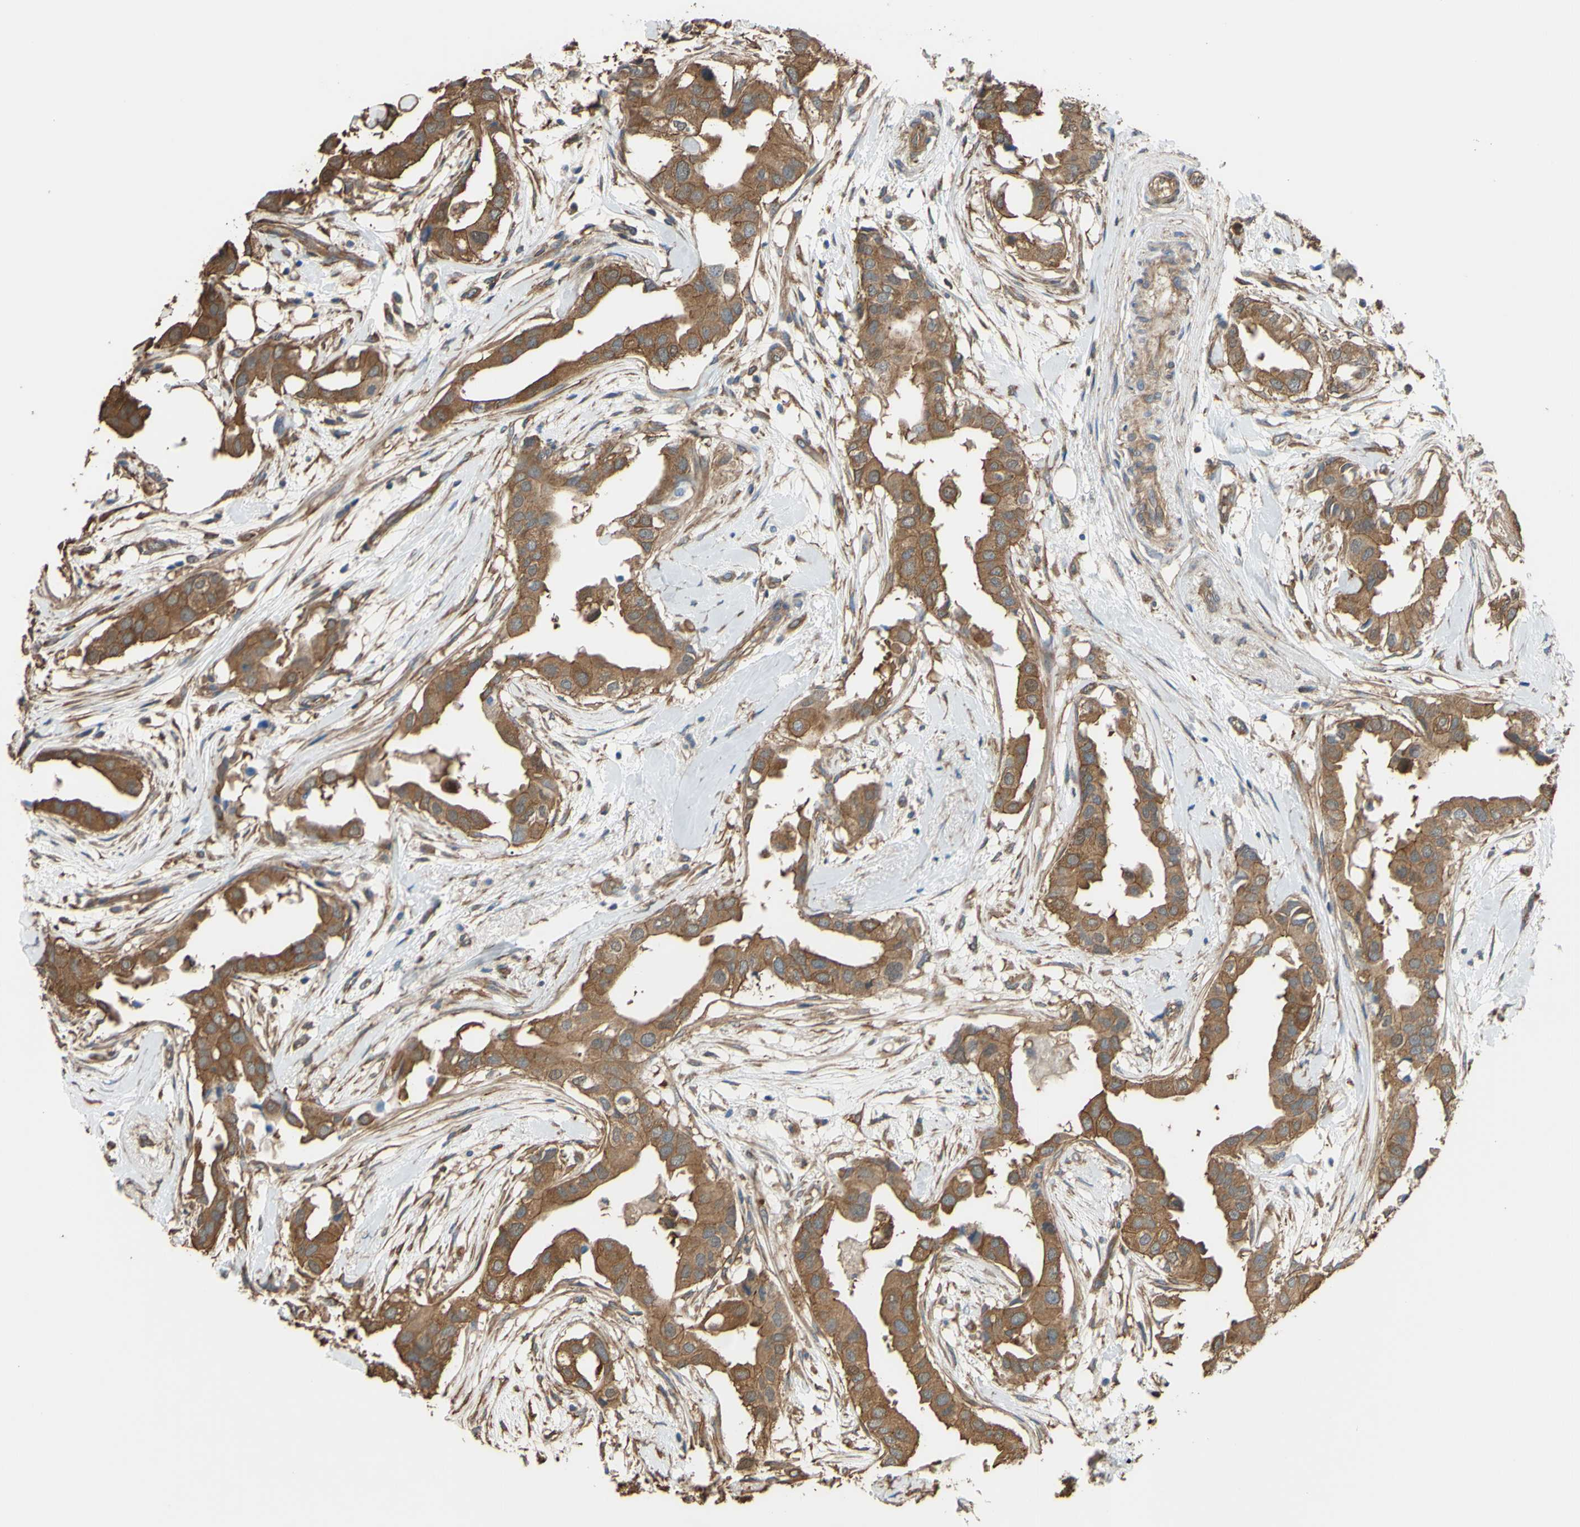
{"staining": {"intensity": "moderate", "quantity": ">75%", "location": "cytoplasmic/membranous"}, "tissue": "breast cancer", "cell_type": "Tumor cells", "image_type": "cancer", "snomed": [{"axis": "morphology", "description": "Duct carcinoma"}, {"axis": "topography", "description": "Breast"}], "caption": "Brown immunohistochemical staining in intraductal carcinoma (breast) reveals moderate cytoplasmic/membranous expression in about >75% of tumor cells.", "gene": "CTTN", "patient": {"sex": "female", "age": 40}}